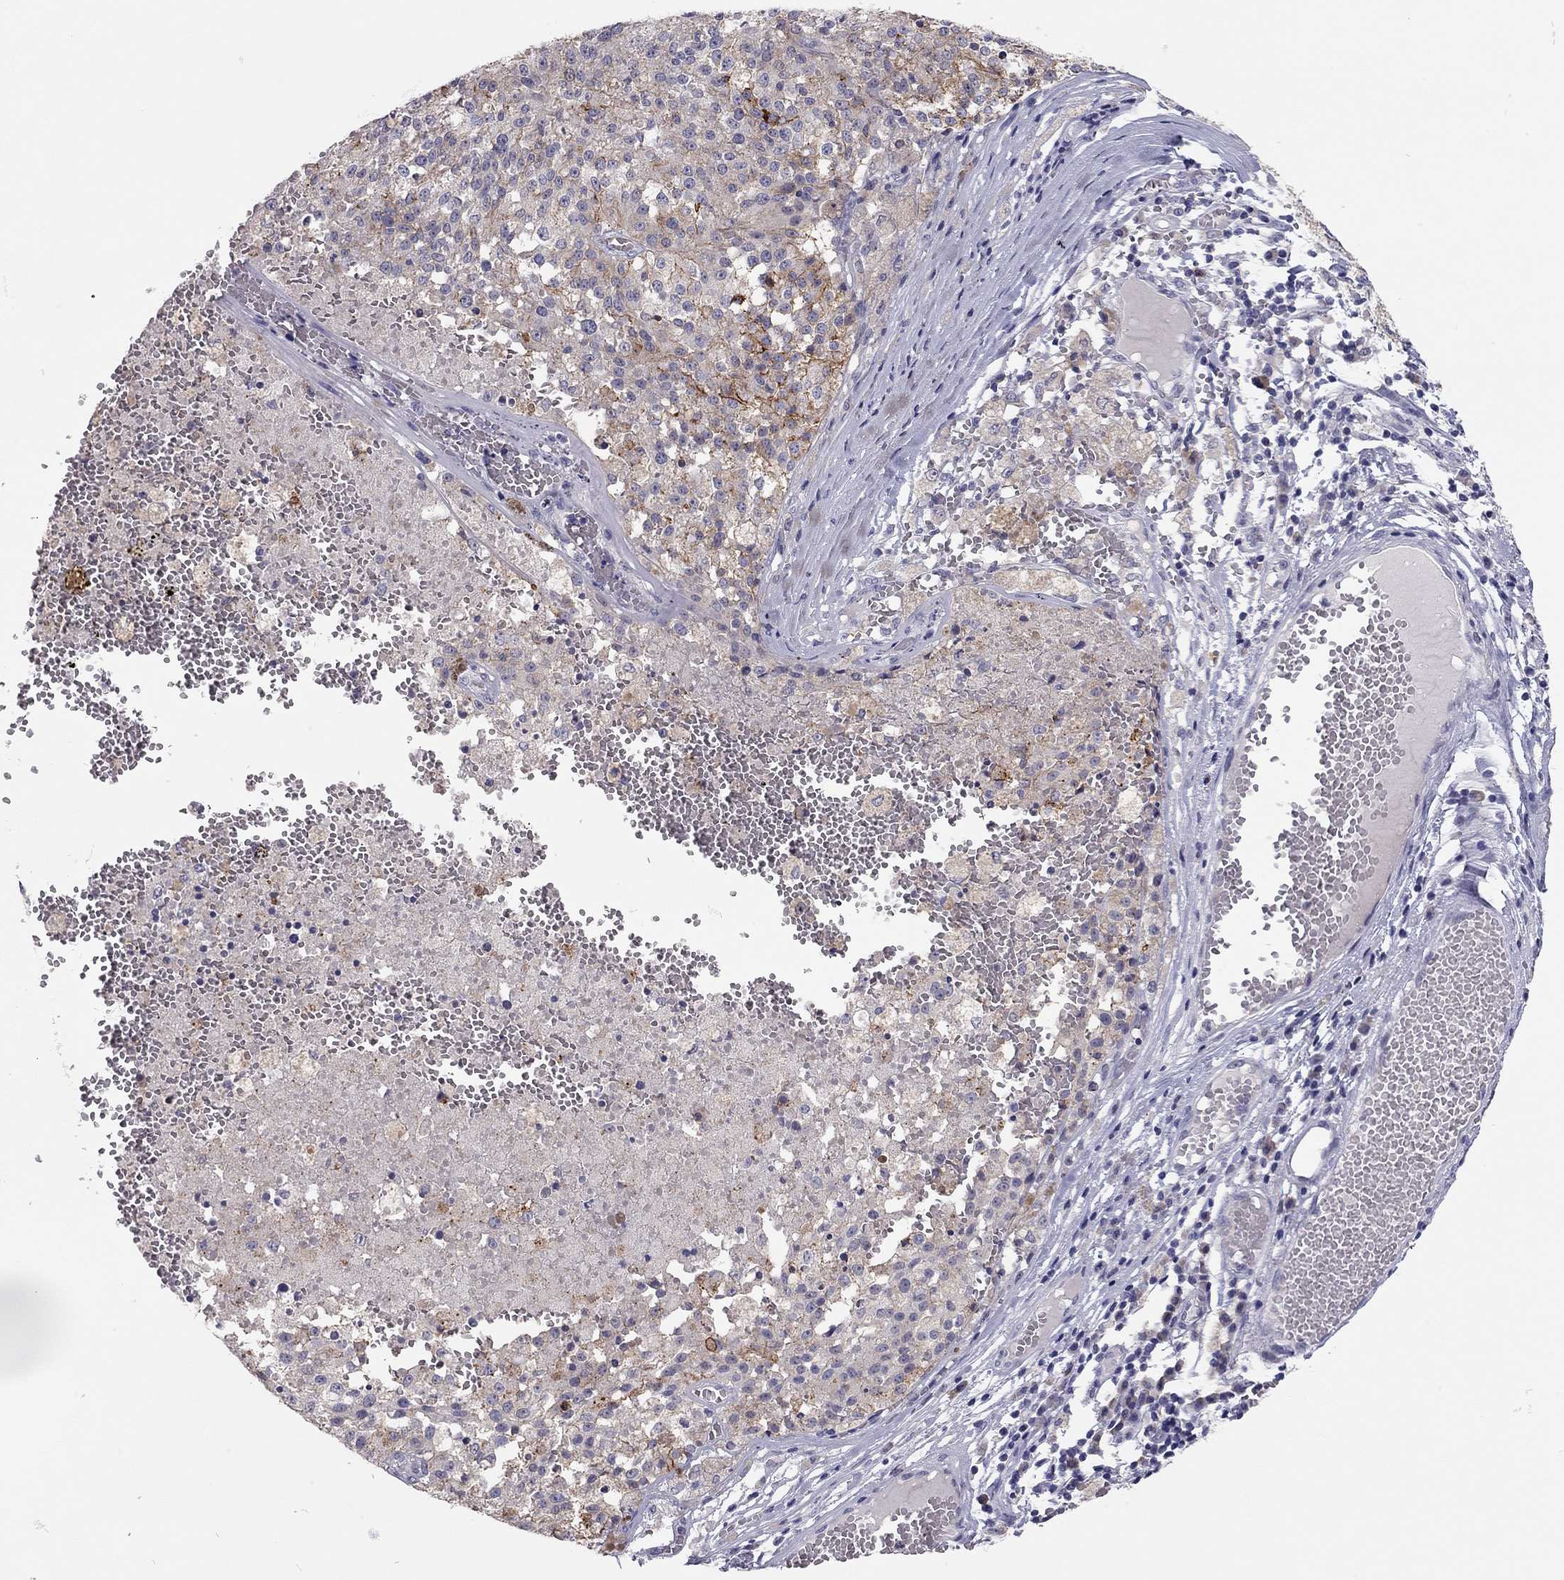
{"staining": {"intensity": "strong", "quantity": "<25%", "location": "cytoplasmic/membranous"}, "tissue": "melanoma", "cell_type": "Tumor cells", "image_type": "cancer", "snomed": [{"axis": "morphology", "description": "Malignant melanoma, Metastatic site"}, {"axis": "topography", "description": "Lymph node"}], "caption": "The immunohistochemical stain labels strong cytoplasmic/membranous positivity in tumor cells of melanoma tissue. (Brightfield microscopy of DAB IHC at high magnification).", "gene": "SCARB1", "patient": {"sex": "female", "age": 64}}